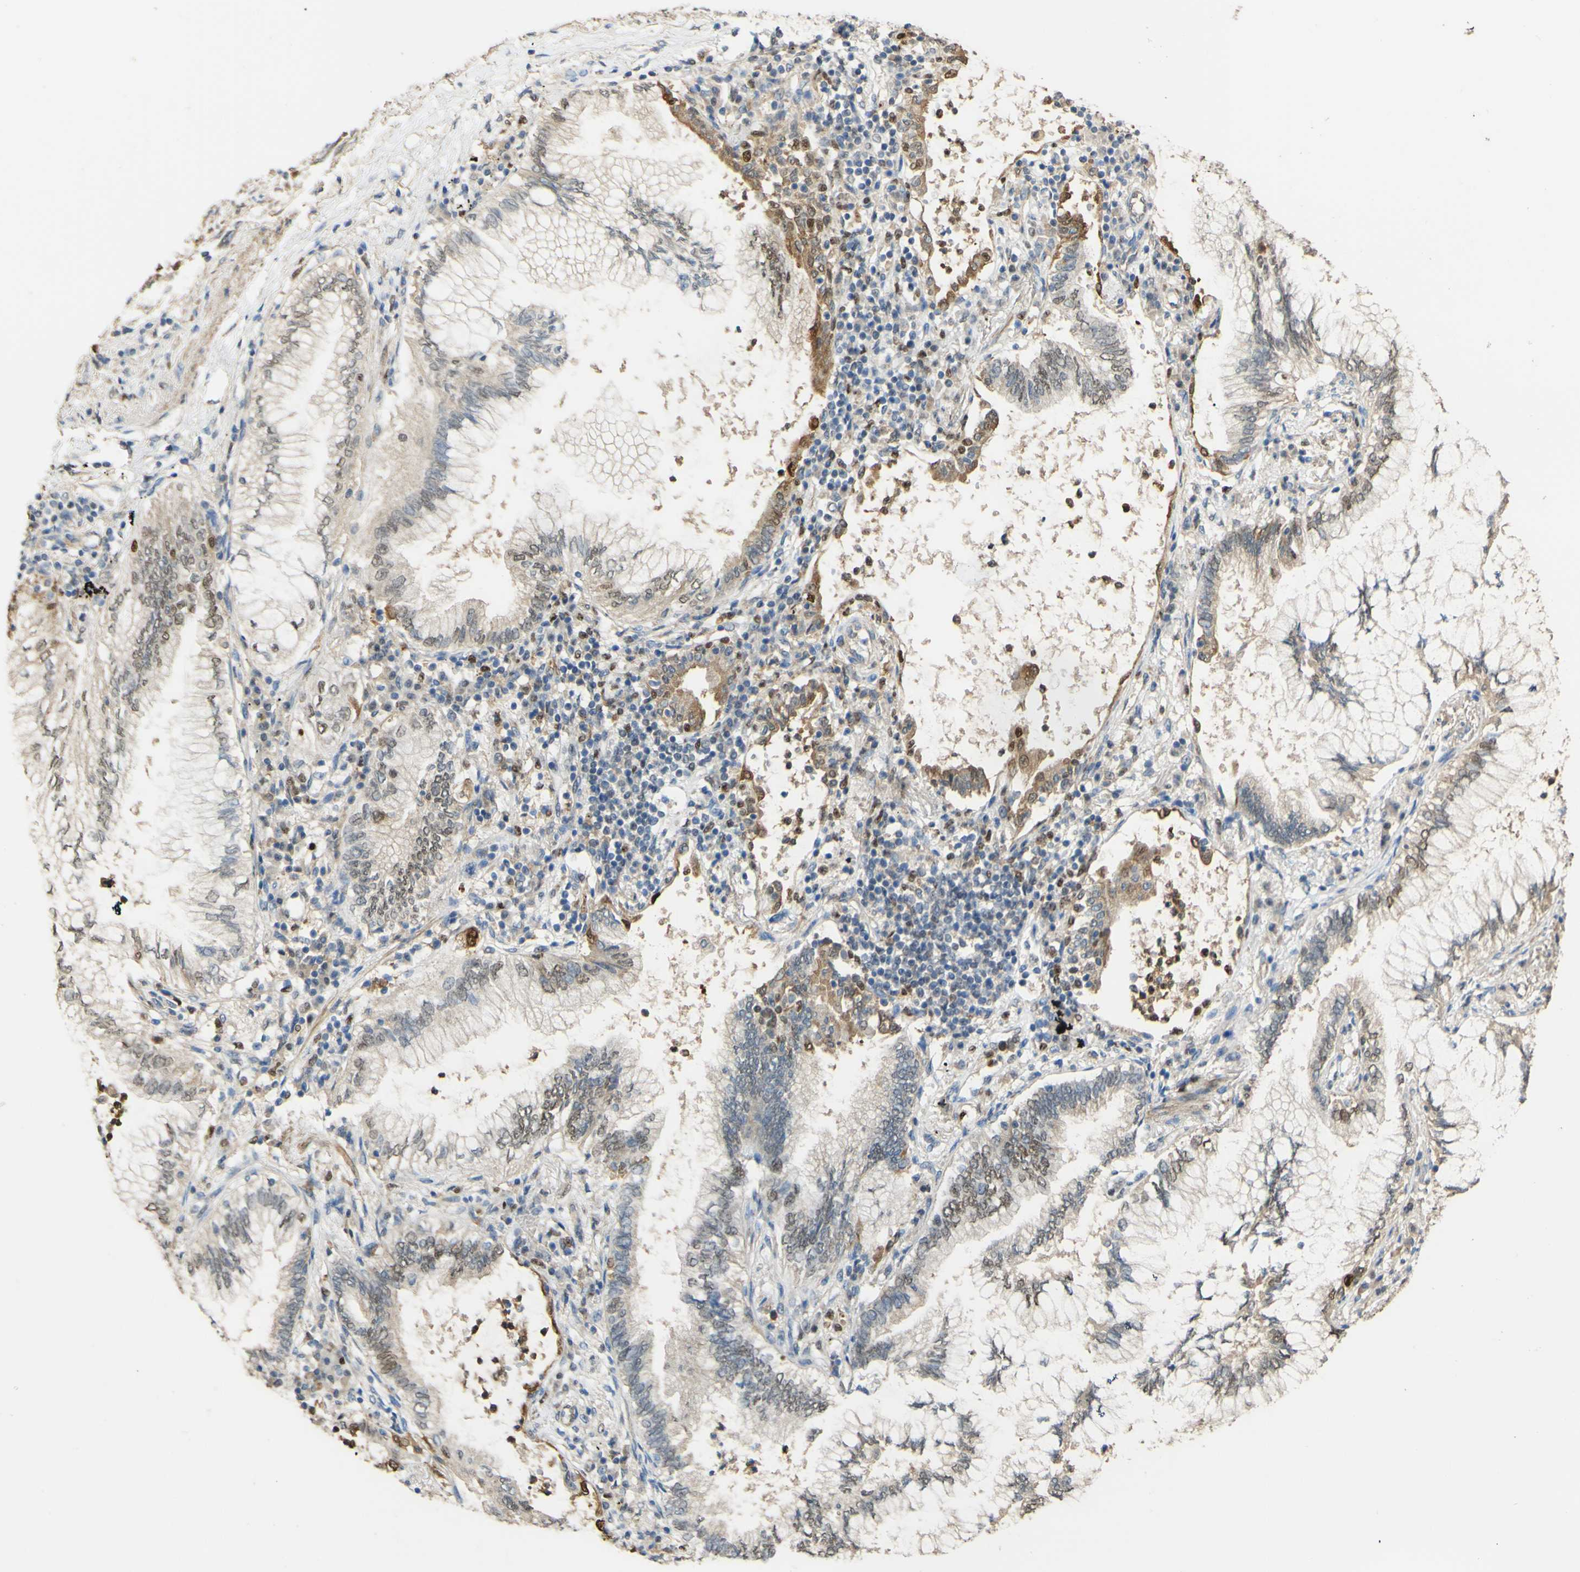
{"staining": {"intensity": "moderate", "quantity": "<25%", "location": "cytoplasmic/membranous"}, "tissue": "lung cancer", "cell_type": "Tumor cells", "image_type": "cancer", "snomed": [{"axis": "morphology", "description": "Normal tissue, NOS"}, {"axis": "morphology", "description": "Adenocarcinoma, NOS"}, {"axis": "topography", "description": "Bronchus"}, {"axis": "topography", "description": "Lung"}], "caption": "Approximately <25% of tumor cells in lung adenocarcinoma display moderate cytoplasmic/membranous protein positivity as visualized by brown immunohistochemical staining.", "gene": "MAP3K4", "patient": {"sex": "female", "age": 70}}